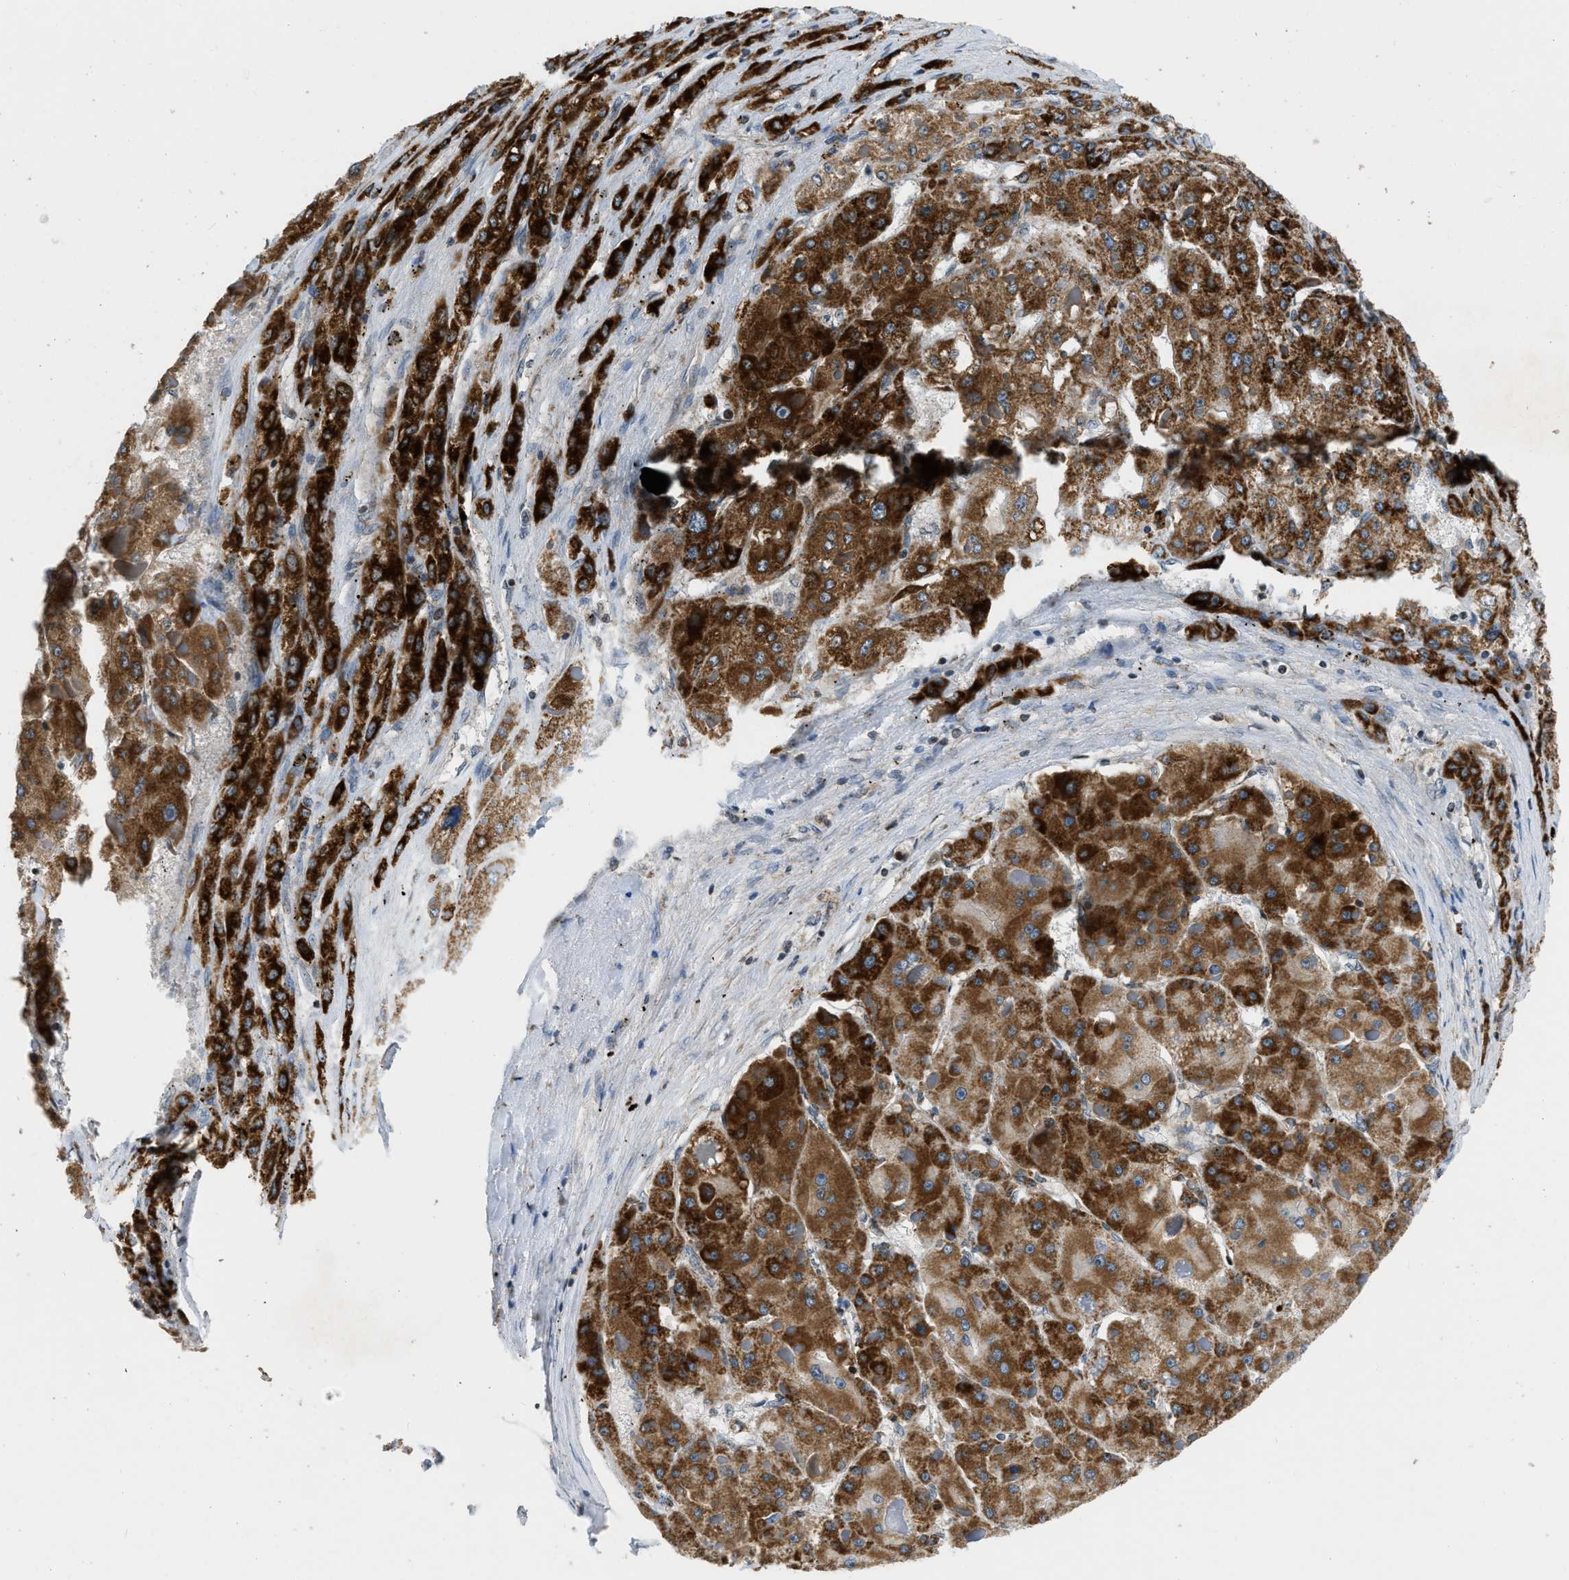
{"staining": {"intensity": "strong", "quantity": ">75%", "location": "cytoplasmic/membranous"}, "tissue": "liver cancer", "cell_type": "Tumor cells", "image_type": "cancer", "snomed": [{"axis": "morphology", "description": "Carcinoma, Hepatocellular, NOS"}, {"axis": "topography", "description": "Liver"}], "caption": "IHC (DAB (3,3'-diaminobenzidine)) staining of human liver cancer demonstrates strong cytoplasmic/membranous protein expression in about >75% of tumor cells.", "gene": "ACADVL", "patient": {"sex": "female", "age": 73}}